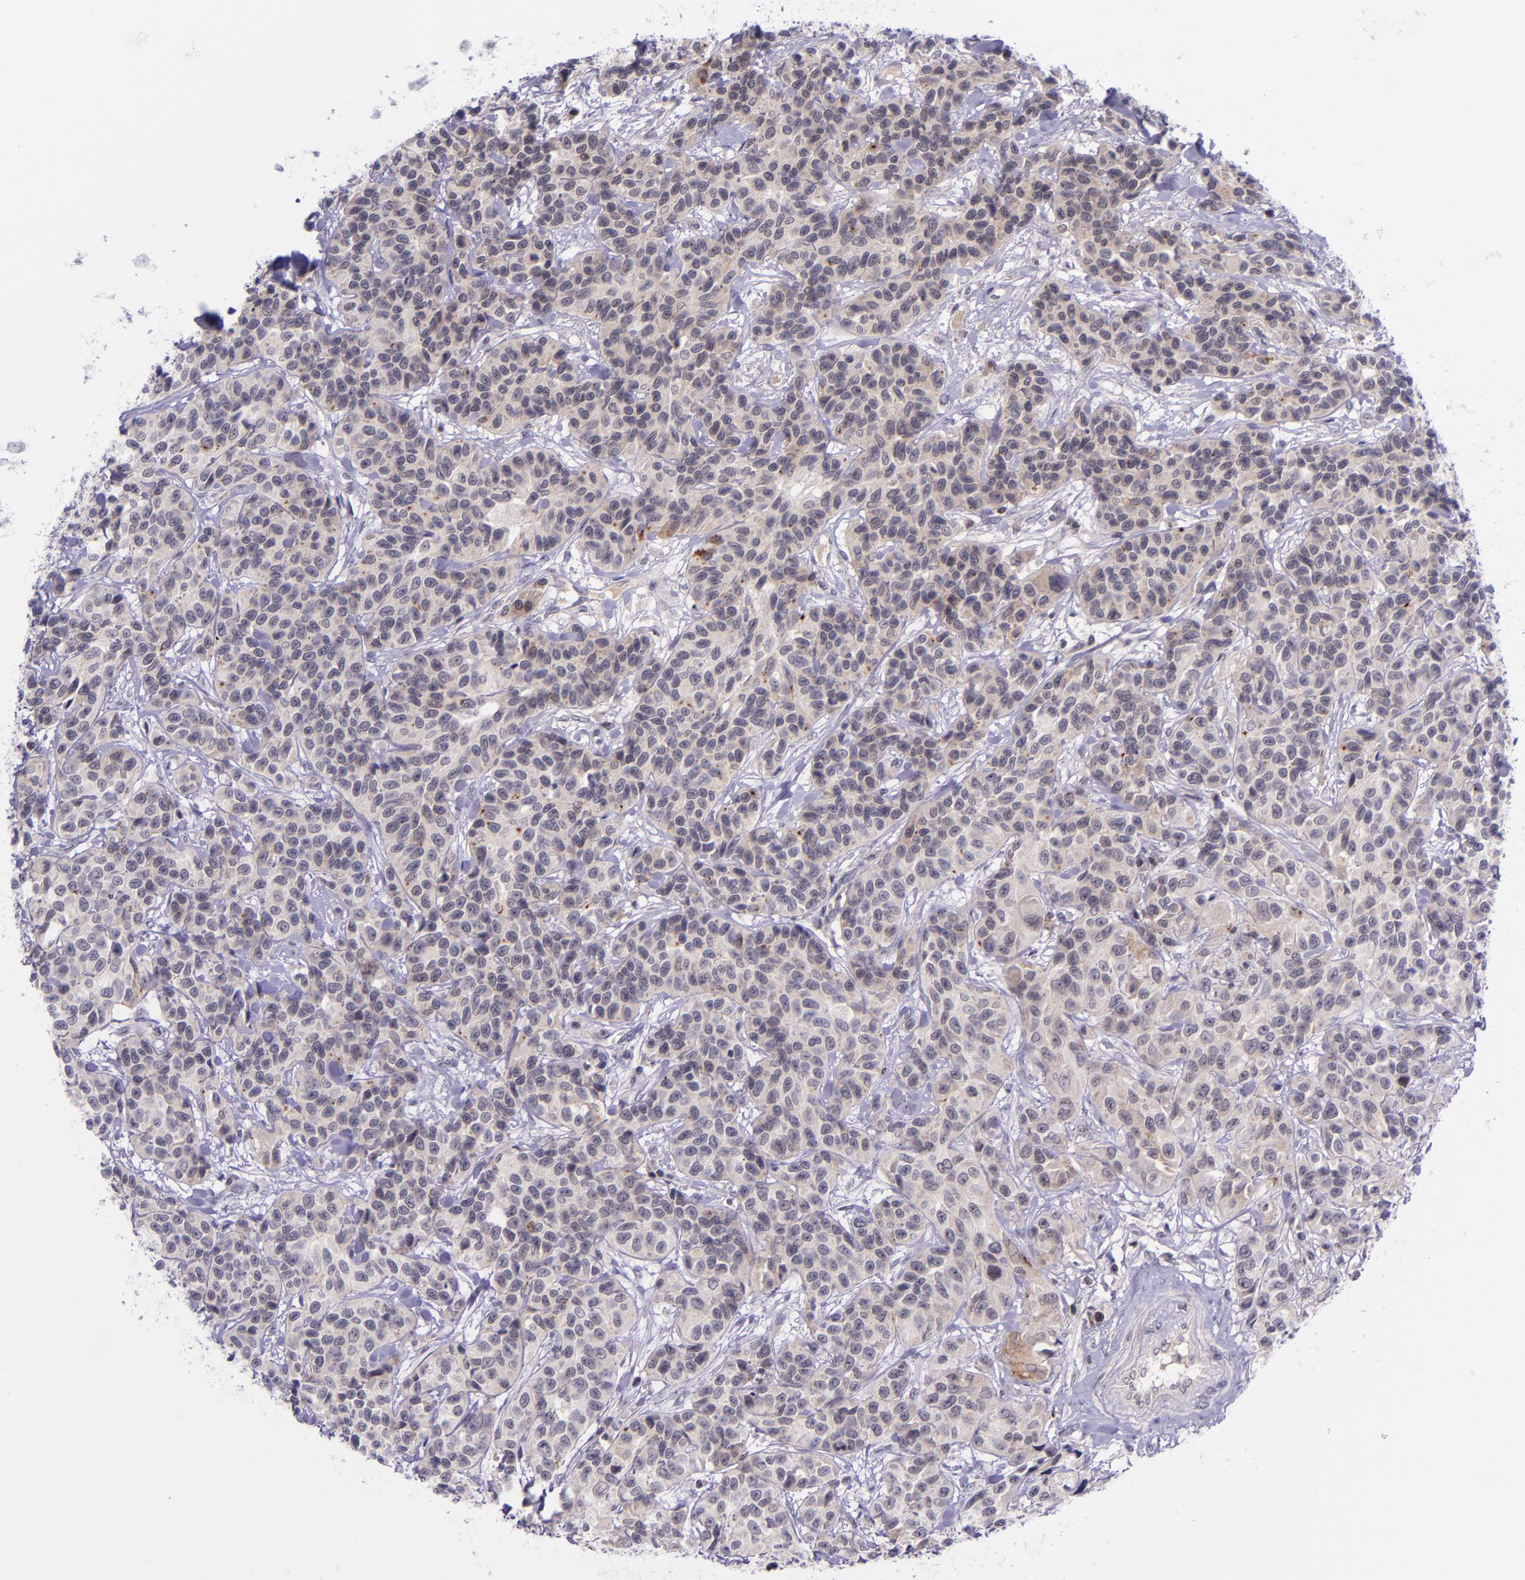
{"staining": {"intensity": "weak", "quantity": "<25%", "location": "cytoplasmic/membranous"}, "tissue": "urothelial cancer", "cell_type": "Tumor cells", "image_type": "cancer", "snomed": [{"axis": "morphology", "description": "Urothelial carcinoma, High grade"}, {"axis": "topography", "description": "Urinary bladder"}], "caption": "Photomicrograph shows no significant protein positivity in tumor cells of urothelial carcinoma (high-grade).", "gene": "SELL", "patient": {"sex": "female", "age": 81}}